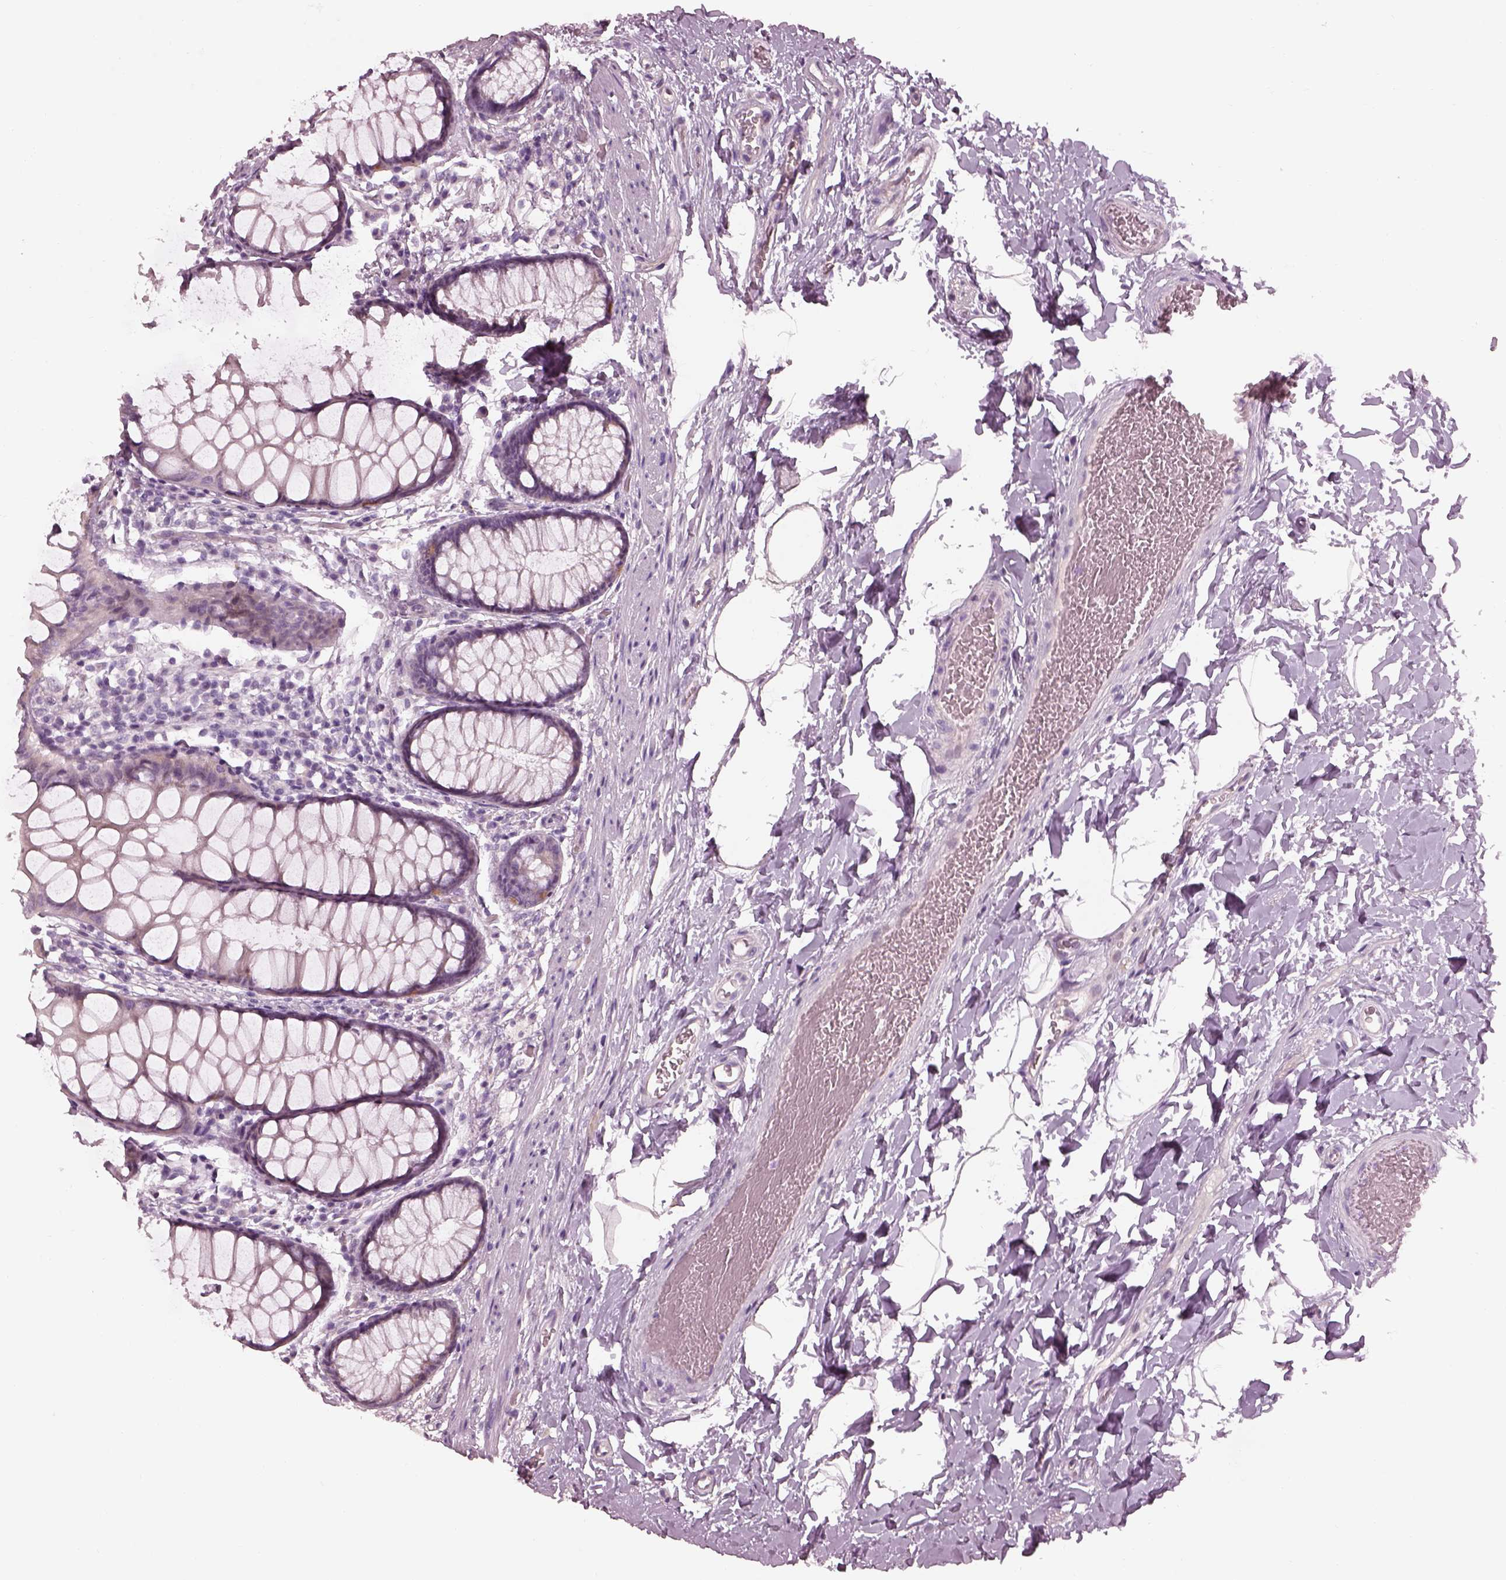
{"staining": {"intensity": "negative", "quantity": "none", "location": "none"}, "tissue": "rectum", "cell_type": "Glandular cells", "image_type": "normal", "snomed": [{"axis": "morphology", "description": "Normal tissue, NOS"}, {"axis": "topography", "description": "Rectum"}], "caption": "Protein analysis of unremarkable rectum displays no significant expression in glandular cells.", "gene": "CACNG4", "patient": {"sex": "female", "age": 62}}